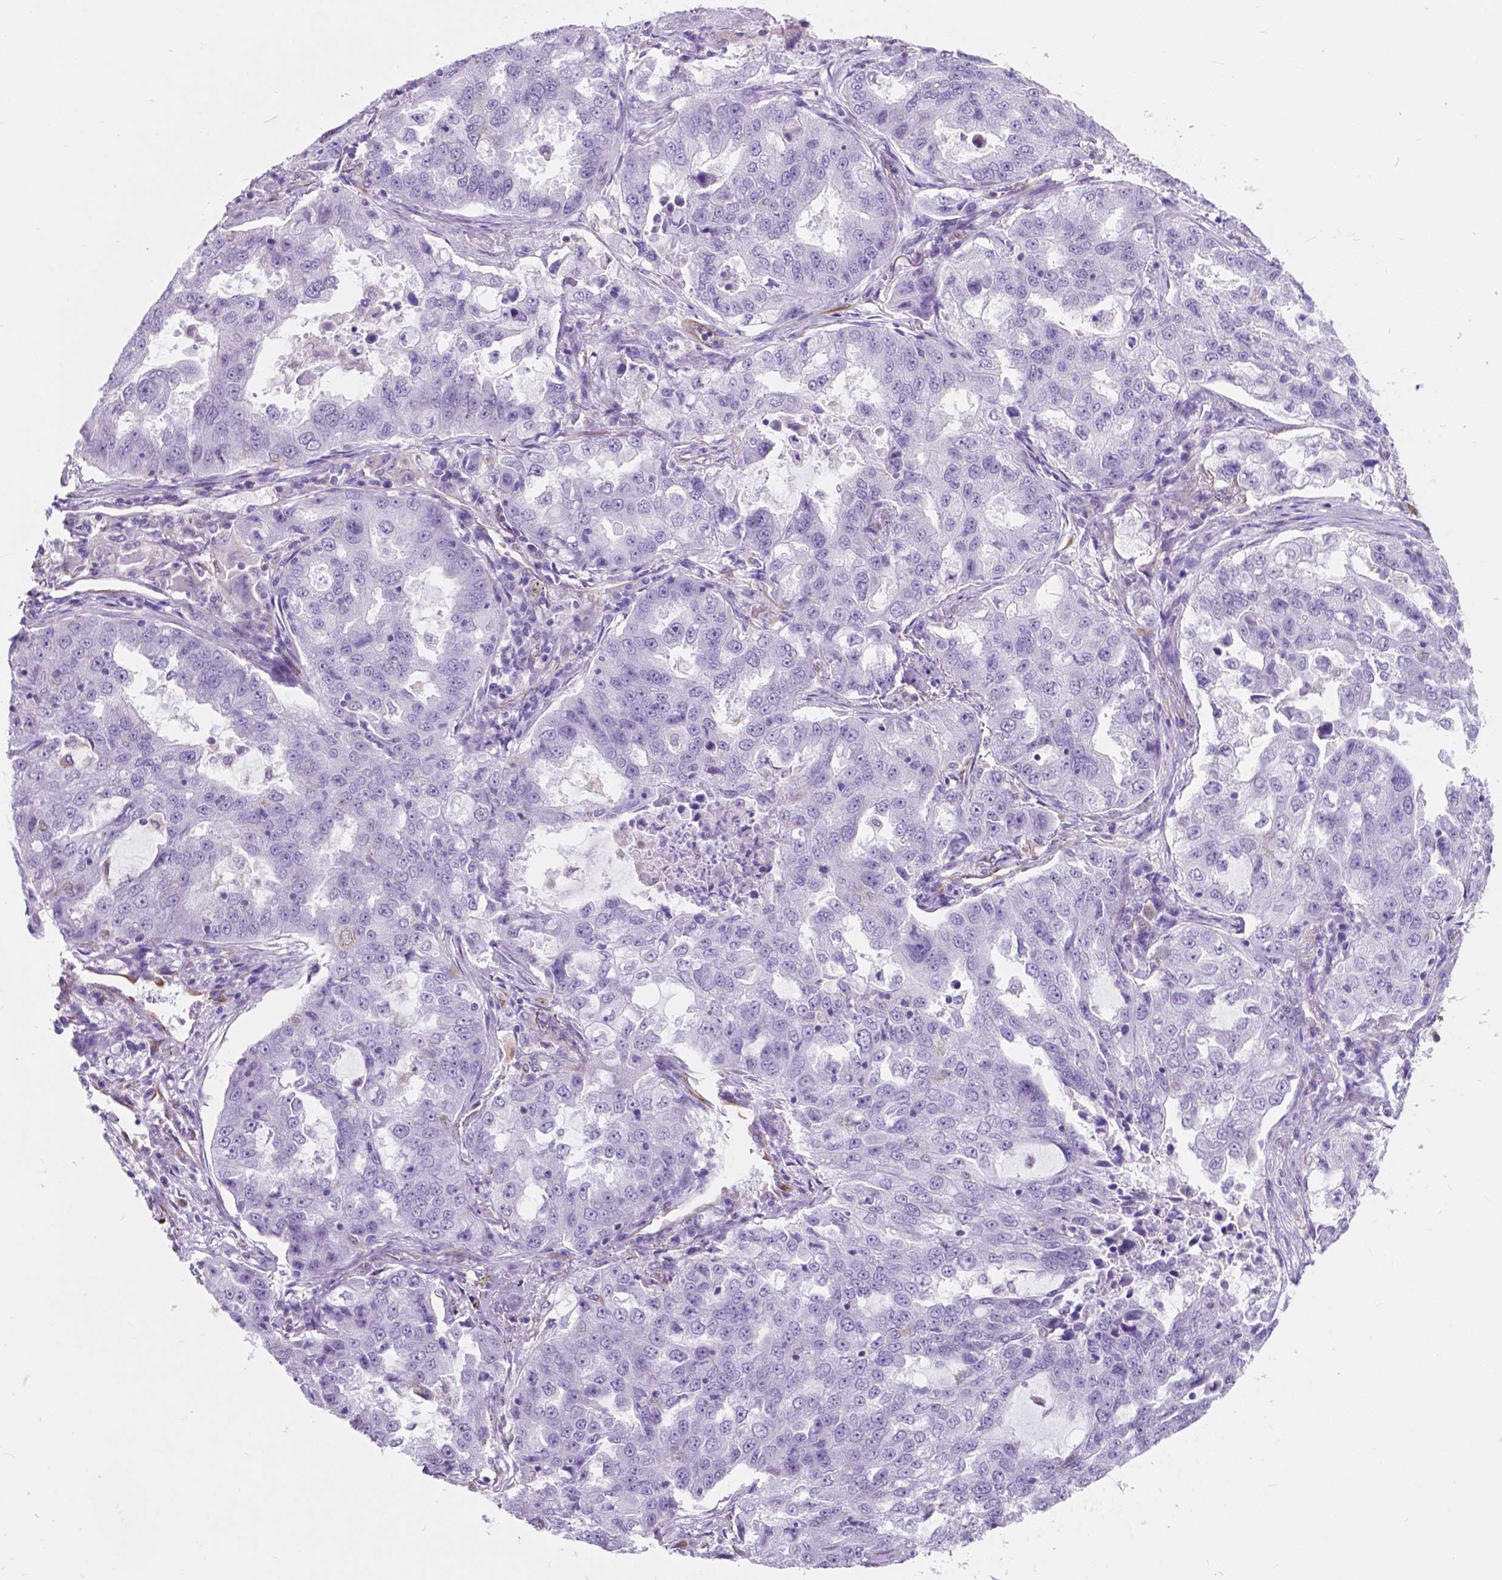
{"staining": {"intensity": "negative", "quantity": "none", "location": "none"}, "tissue": "lung cancer", "cell_type": "Tumor cells", "image_type": "cancer", "snomed": [{"axis": "morphology", "description": "Adenocarcinoma, NOS"}, {"axis": "topography", "description": "Lung"}], "caption": "Protein analysis of lung cancer (adenocarcinoma) shows no significant positivity in tumor cells.", "gene": "AMOT", "patient": {"sex": "female", "age": 61}}